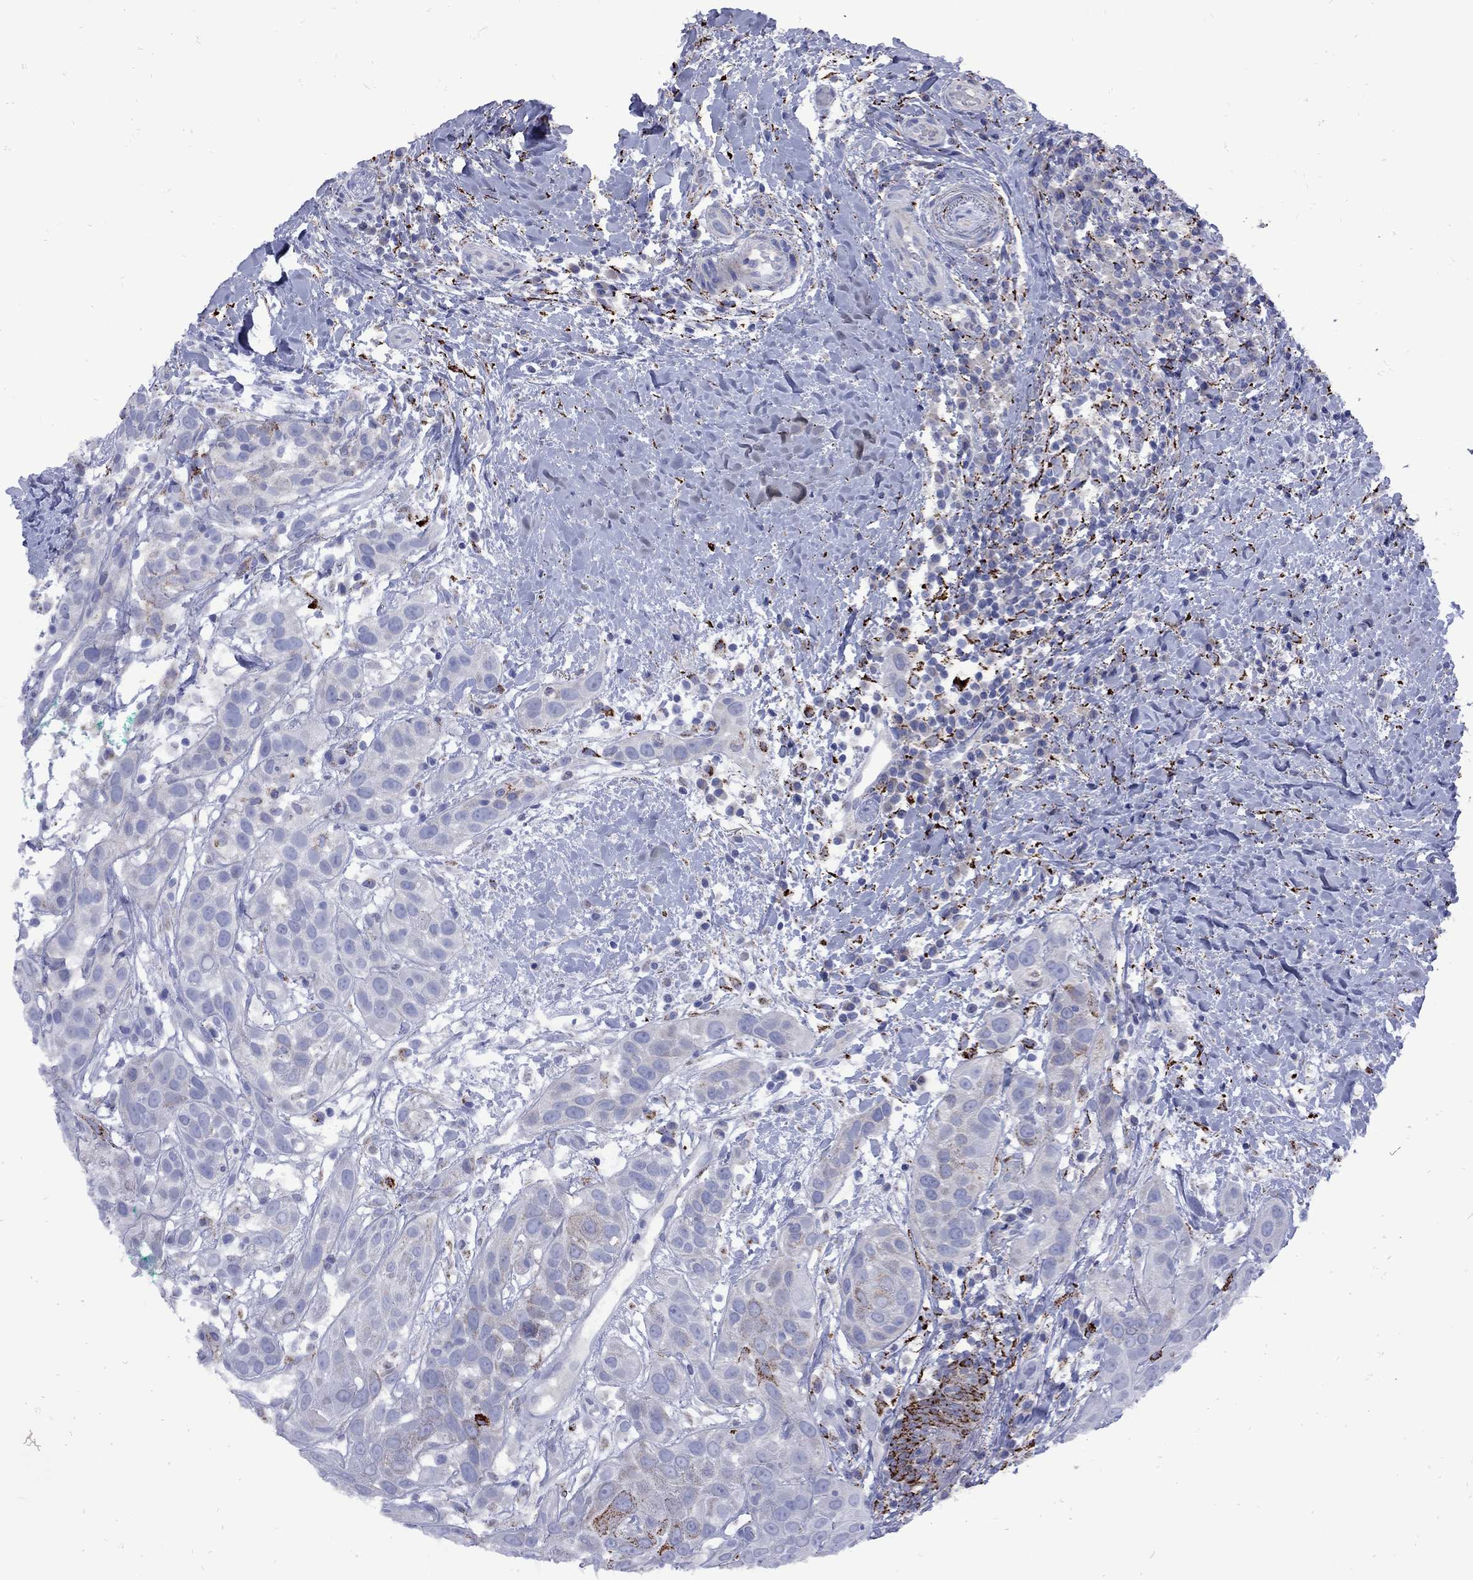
{"staining": {"intensity": "moderate", "quantity": "<25%", "location": "cytoplasmic/membranous"}, "tissue": "head and neck cancer", "cell_type": "Tumor cells", "image_type": "cancer", "snomed": [{"axis": "morphology", "description": "Normal tissue, NOS"}, {"axis": "morphology", "description": "Squamous cell carcinoma, NOS"}, {"axis": "topography", "description": "Oral tissue"}, {"axis": "topography", "description": "Salivary gland"}, {"axis": "topography", "description": "Head-Neck"}], "caption": "A low amount of moderate cytoplasmic/membranous expression is present in about <25% of tumor cells in head and neck cancer (squamous cell carcinoma) tissue. Nuclei are stained in blue.", "gene": "SESTD1", "patient": {"sex": "female", "age": 62}}